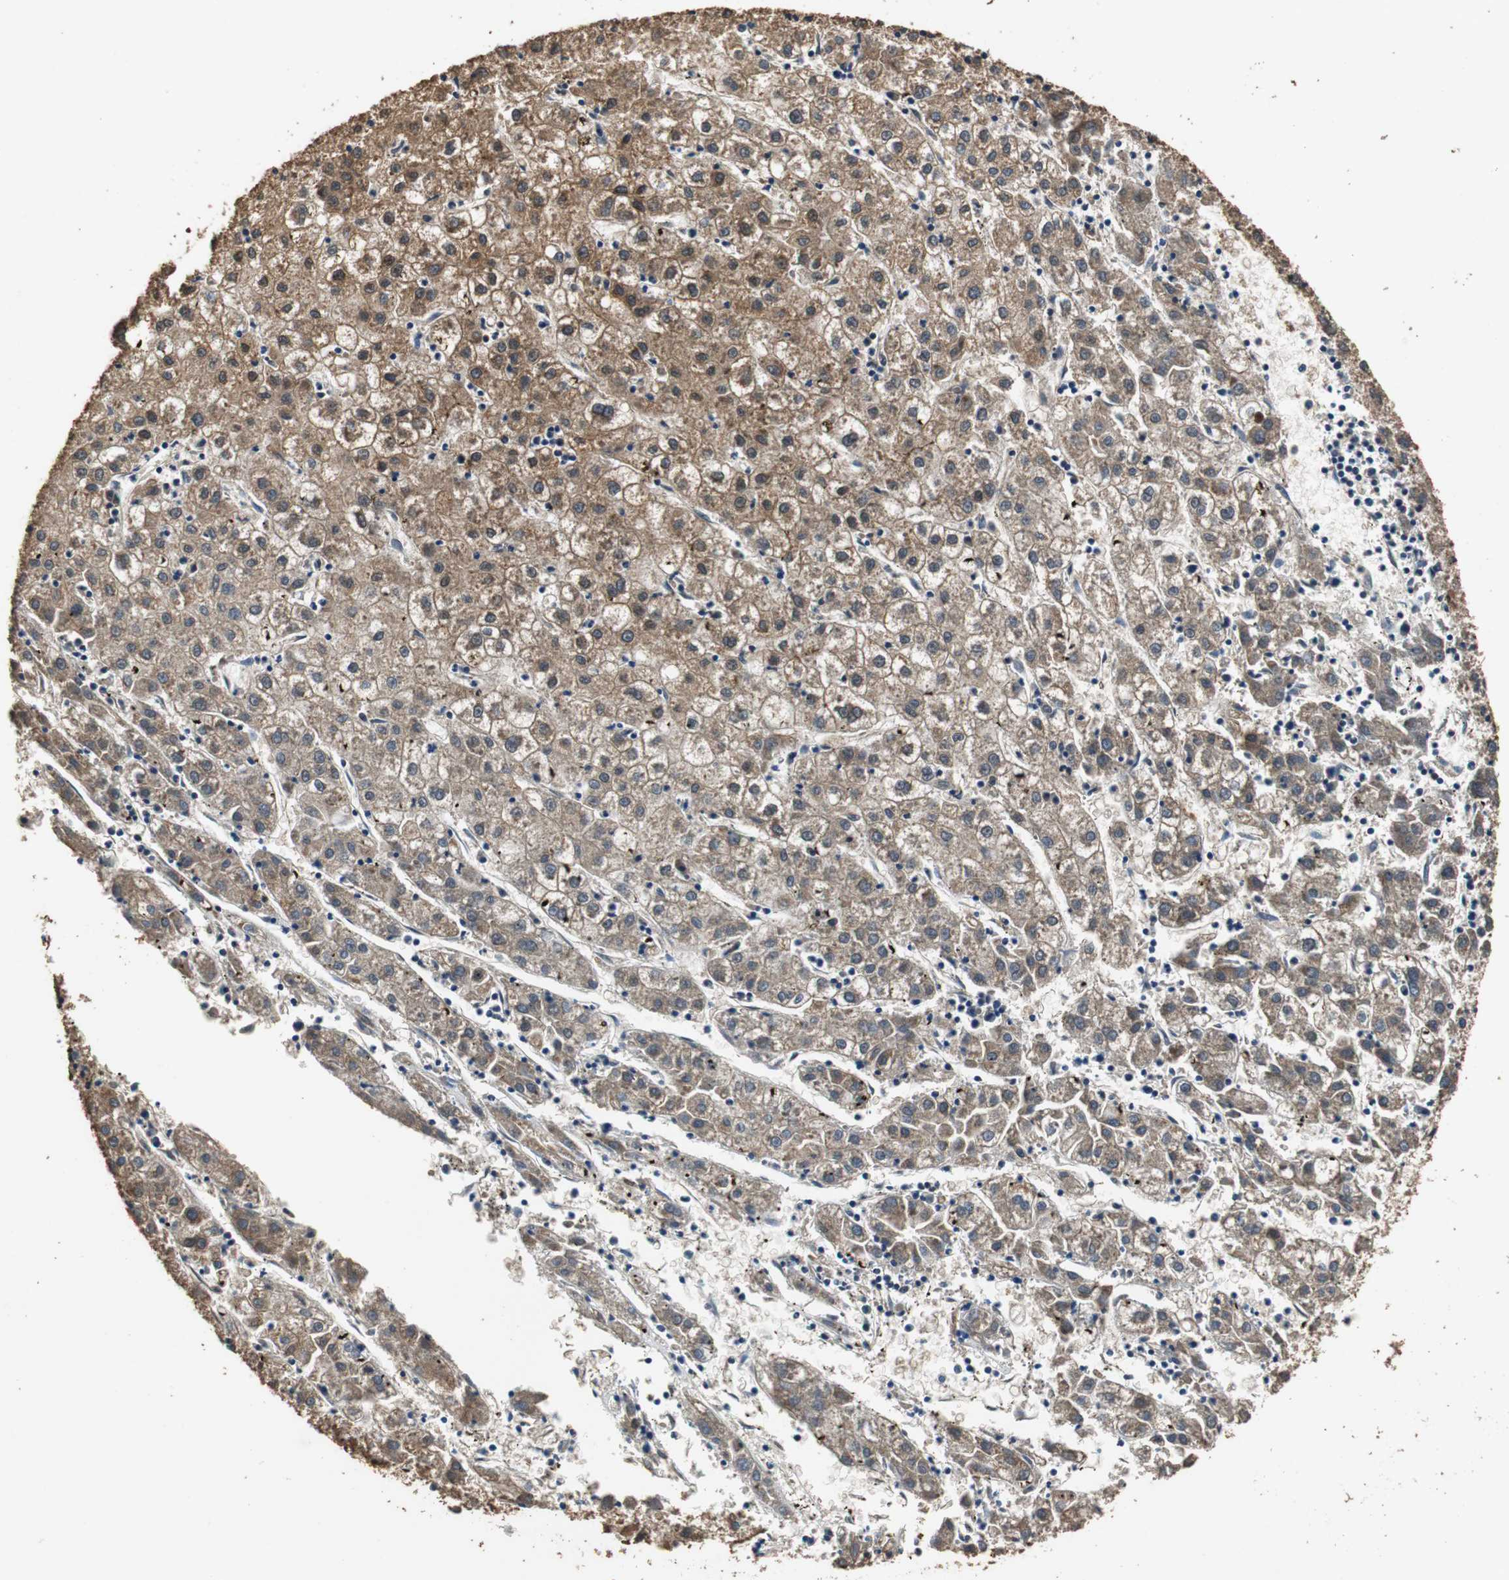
{"staining": {"intensity": "moderate", "quantity": ">75%", "location": "cytoplasmic/membranous"}, "tissue": "liver cancer", "cell_type": "Tumor cells", "image_type": "cancer", "snomed": [{"axis": "morphology", "description": "Carcinoma, Hepatocellular, NOS"}, {"axis": "topography", "description": "Liver"}], "caption": "A brown stain highlights moderate cytoplasmic/membranous positivity of a protein in human liver cancer (hepatocellular carcinoma) tumor cells.", "gene": "ZNF18", "patient": {"sex": "male", "age": 72}}